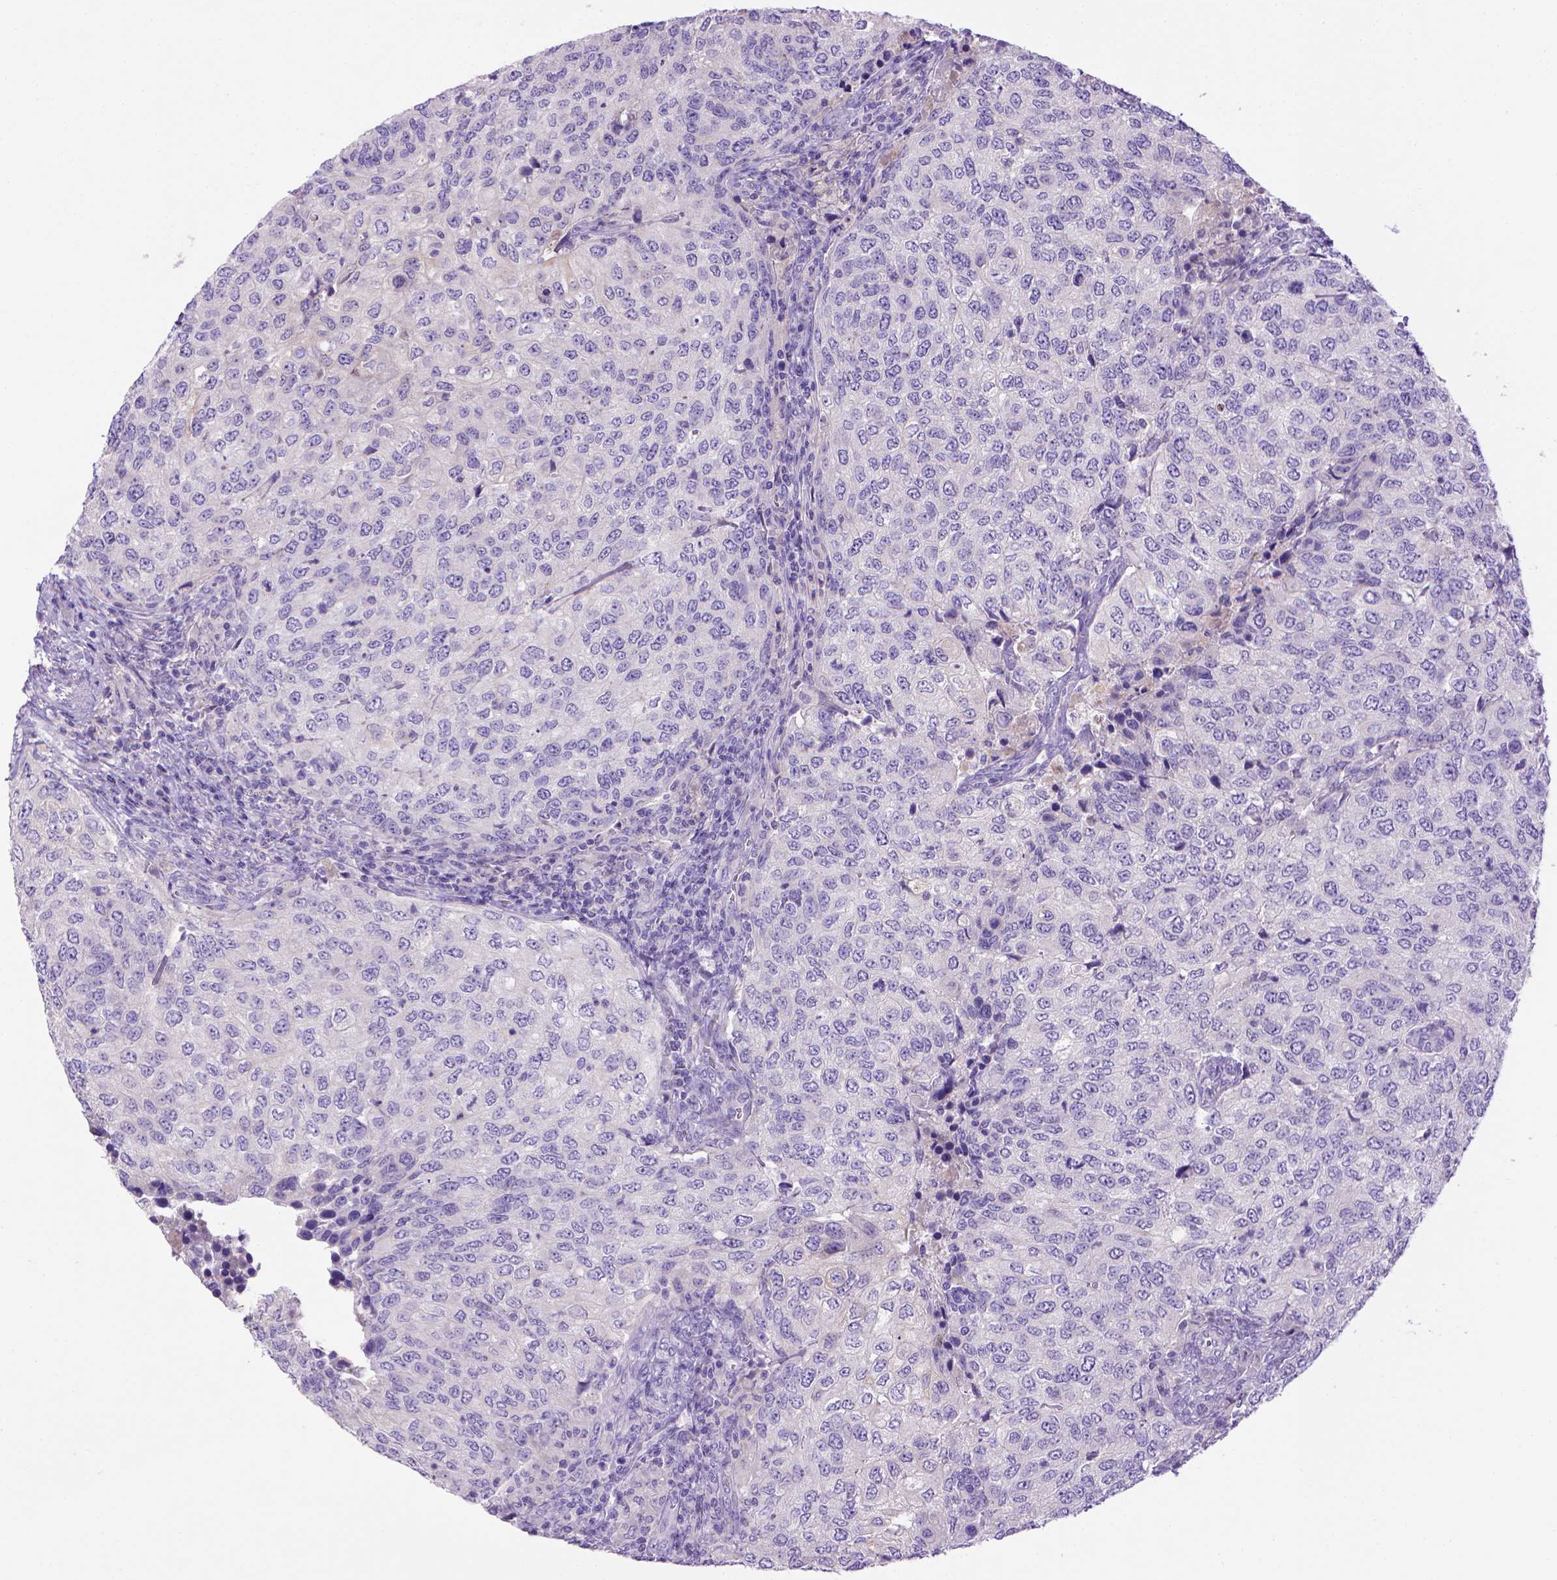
{"staining": {"intensity": "negative", "quantity": "none", "location": "none"}, "tissue": "urothelial cancer", "cell_type": "Tumor cells", "image_type": "cancer", "snomed": [{"axis": "morphology", "description": "Urothelial carcinoma, High grade"}, {"axis": "topography", "description": "Urinary bladder"}], "caption": "High-grade urothelial carcinoma was stained to show a protein in brown. There is no significant expression in tumor cells.", "gene": "BAAT", "patient": {"sex": "female", "age": 78}}